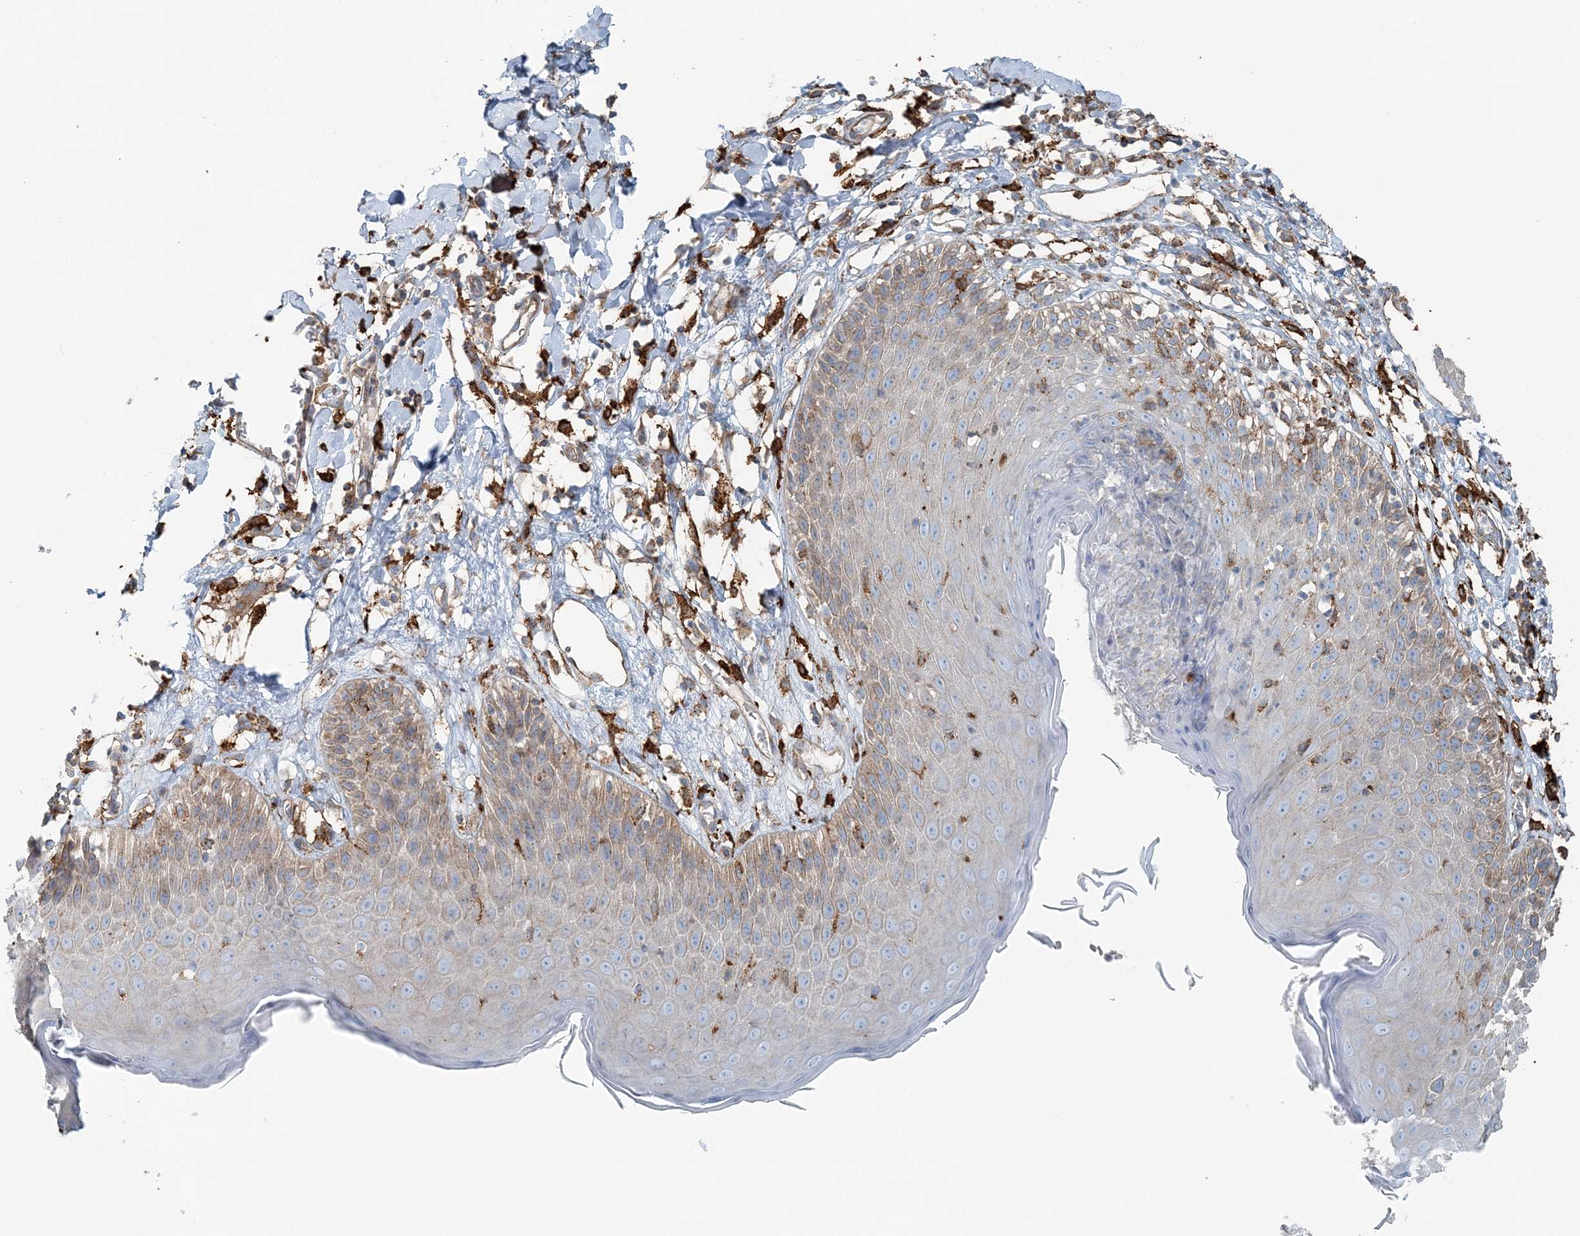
{"staining": {"intensity": "moderate", "quantity": "<25%", "location": "cytoplasmic/membranous"}, "tissue": "skin", "cell_type": "Epidermal cells", "image_type": "normal", "snomed": [{"axis": "morphology", "description": "Normal tissue, NOS"}, {"axis": "topography", "description": "Vulva"}], "caption": "DAB (3,3'-diaminobenzidine) immunohistochemical staining of benign human skin shows moderate cytoplasmic/membranous protein expression in approximately <25% of epidermal cells.", "gene": "SNX2", "patient": {"sex": "female", "age": 68}}